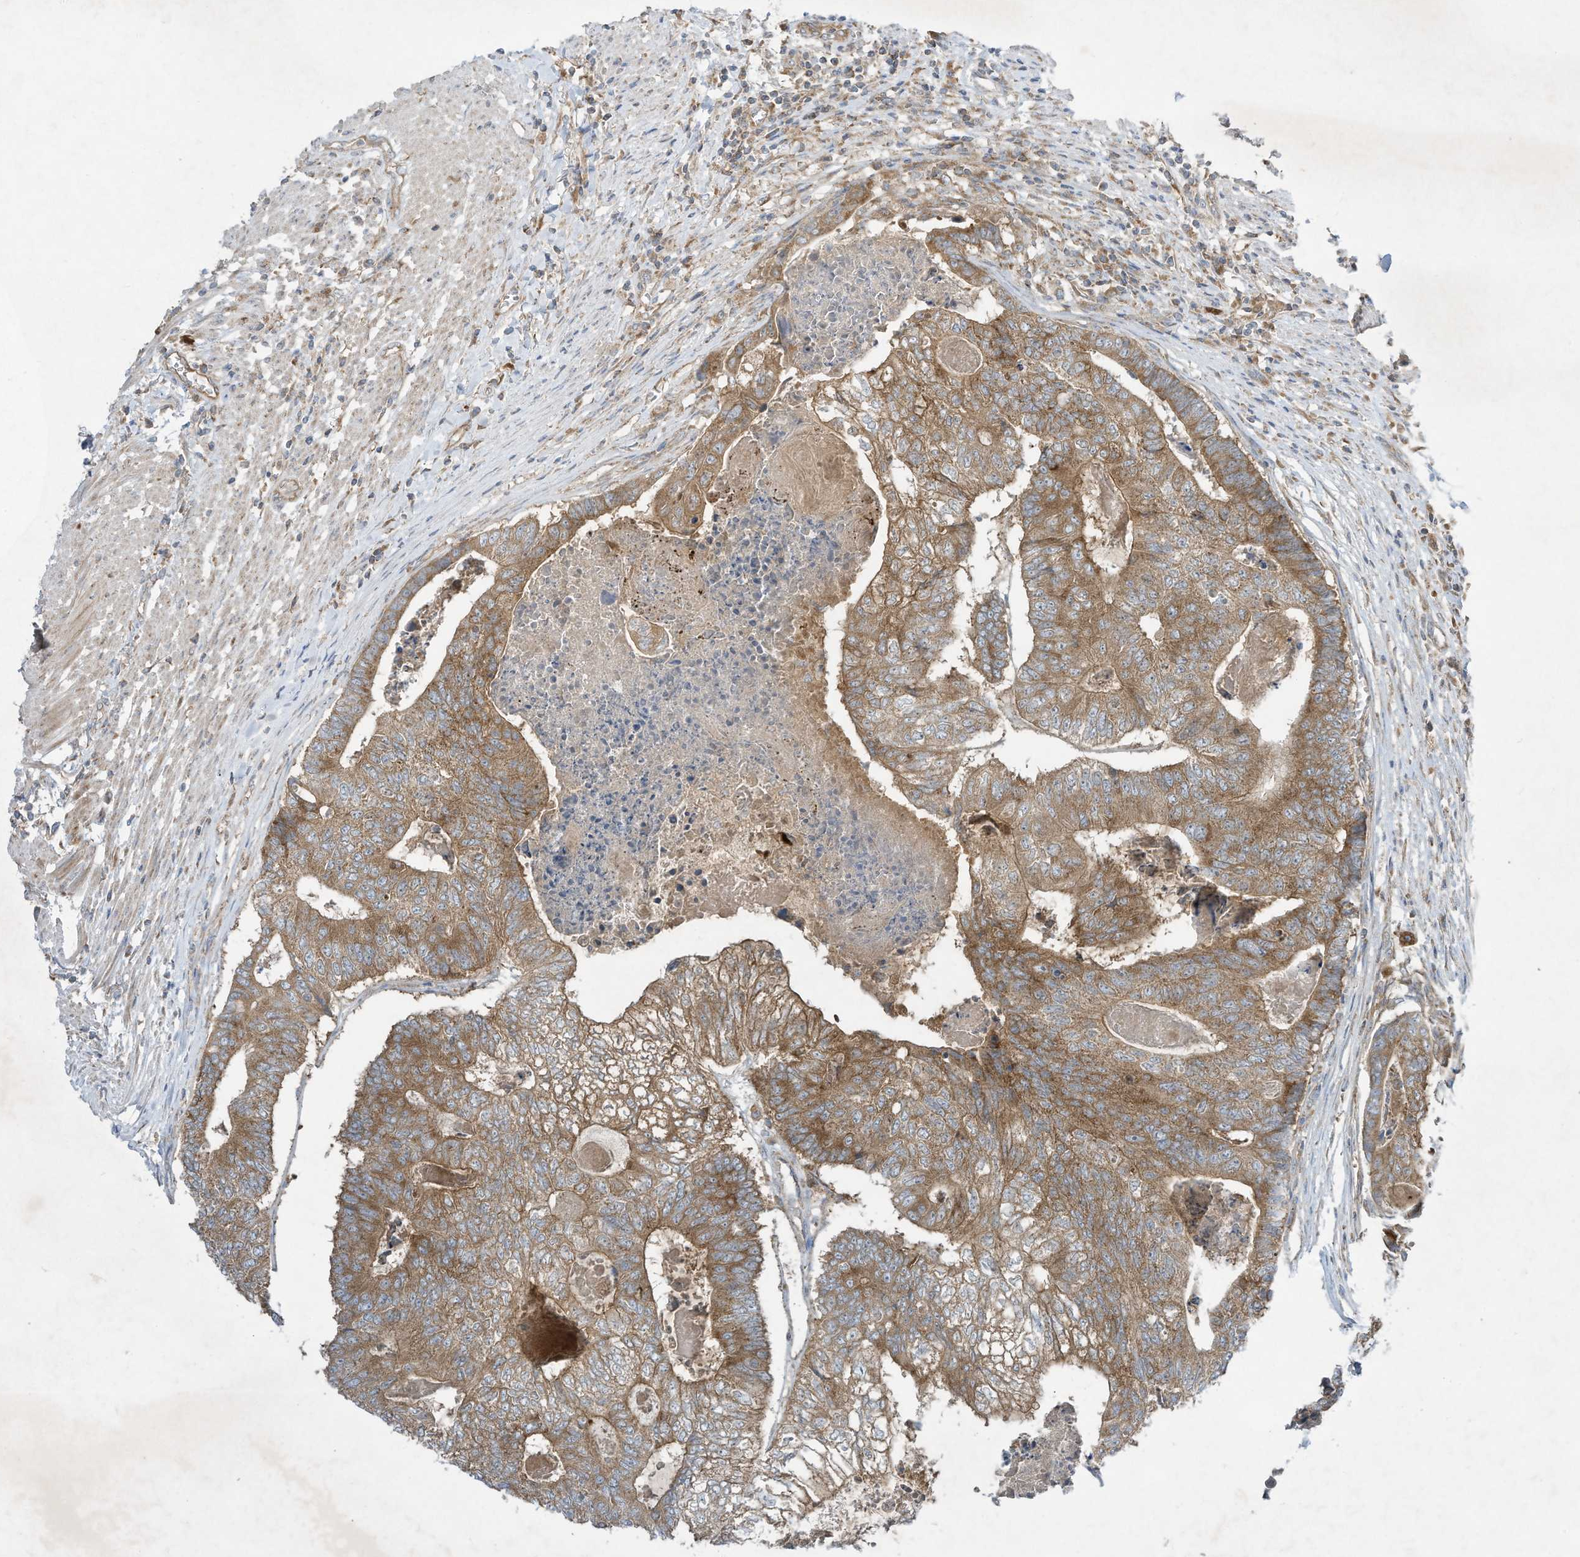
{"staining": {"intensity": "moderate", "quantity": ">75%", "location": "cytoplasmic/membranous"}, "tissue": "colorectal cancer", "cell_type": "Tumor cells", "image_type": "cancer", "snomed": [{"axis": "morphology", "description": "Adenocarcinoma, NOS"}, {"axis": "topography", "description": "Colon"}], "caption": "High-magnification brightfield microscopy of adenocarcinoma (colorectal) stained with DAB (3,3'-diaminobenzidine) (brown) and counterstained with hematoxylin (blue). tumor cells exhibit moderate cytoplasmic/membranous expression is present in approximately>75% of cells. (Brightfield microscopy of DAB IHC at high magnification).", "gene": "SYNJ2", "patient": {"sex": "female", "age": 67}}